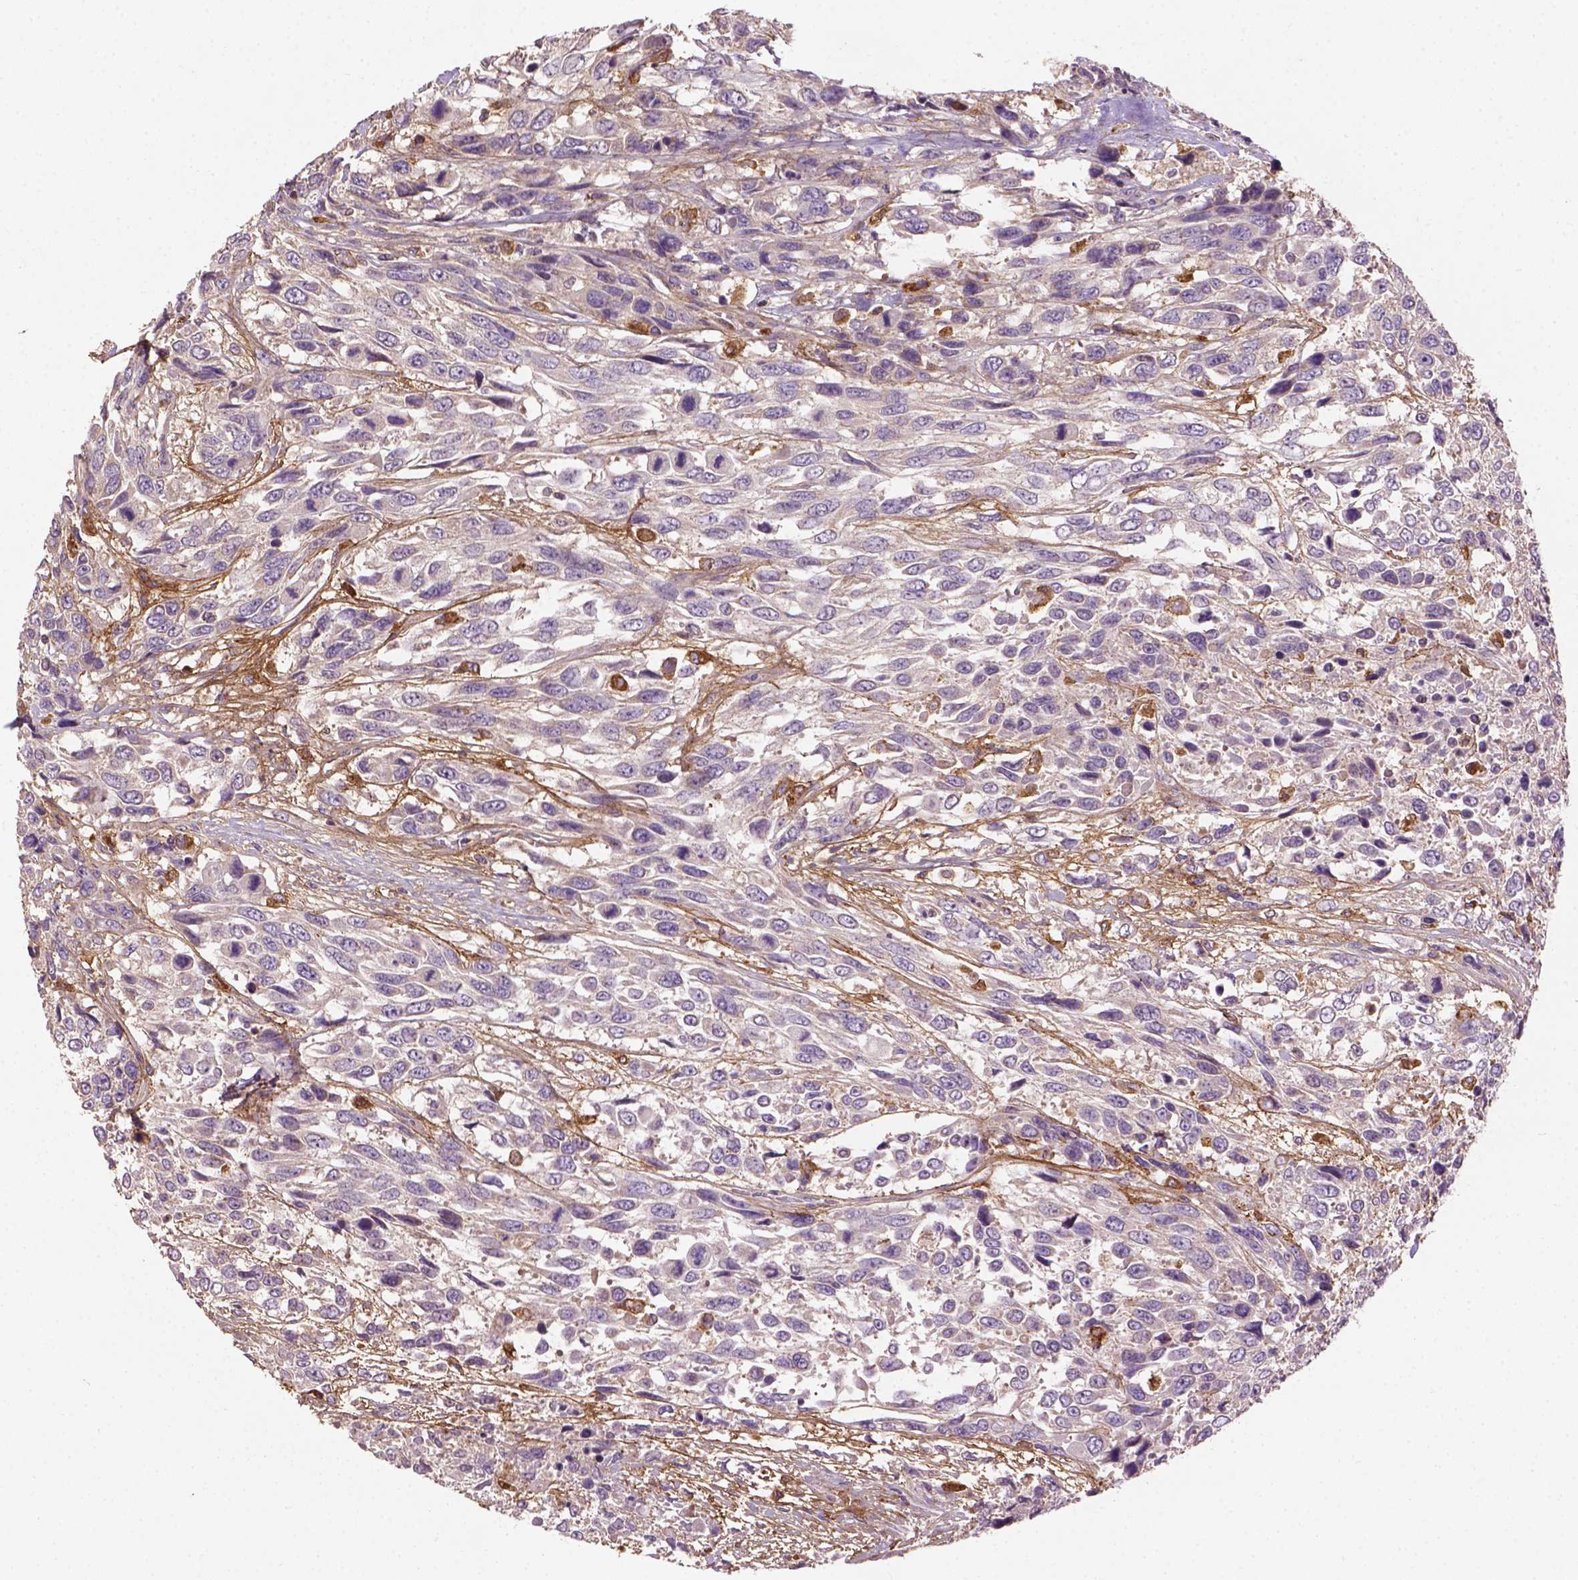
{"staining": {"intensity": "negative", "quantity": "none", "location": "none"}, "tissue": "urothelial cancer", "cell_type": "Tumor cells", "image_type": "cancer", "snomed": [{"axis": "morphology", "description": "Urothelial carcinoma, High grade"}, {"axis": "topography", "description": "Urinary bladder"}], "caption": "Tumor cells show no significant protein staining in urothelial cancer.", "gene": "LRRC3C", "patient": {"sex": "female", "age": 70}}